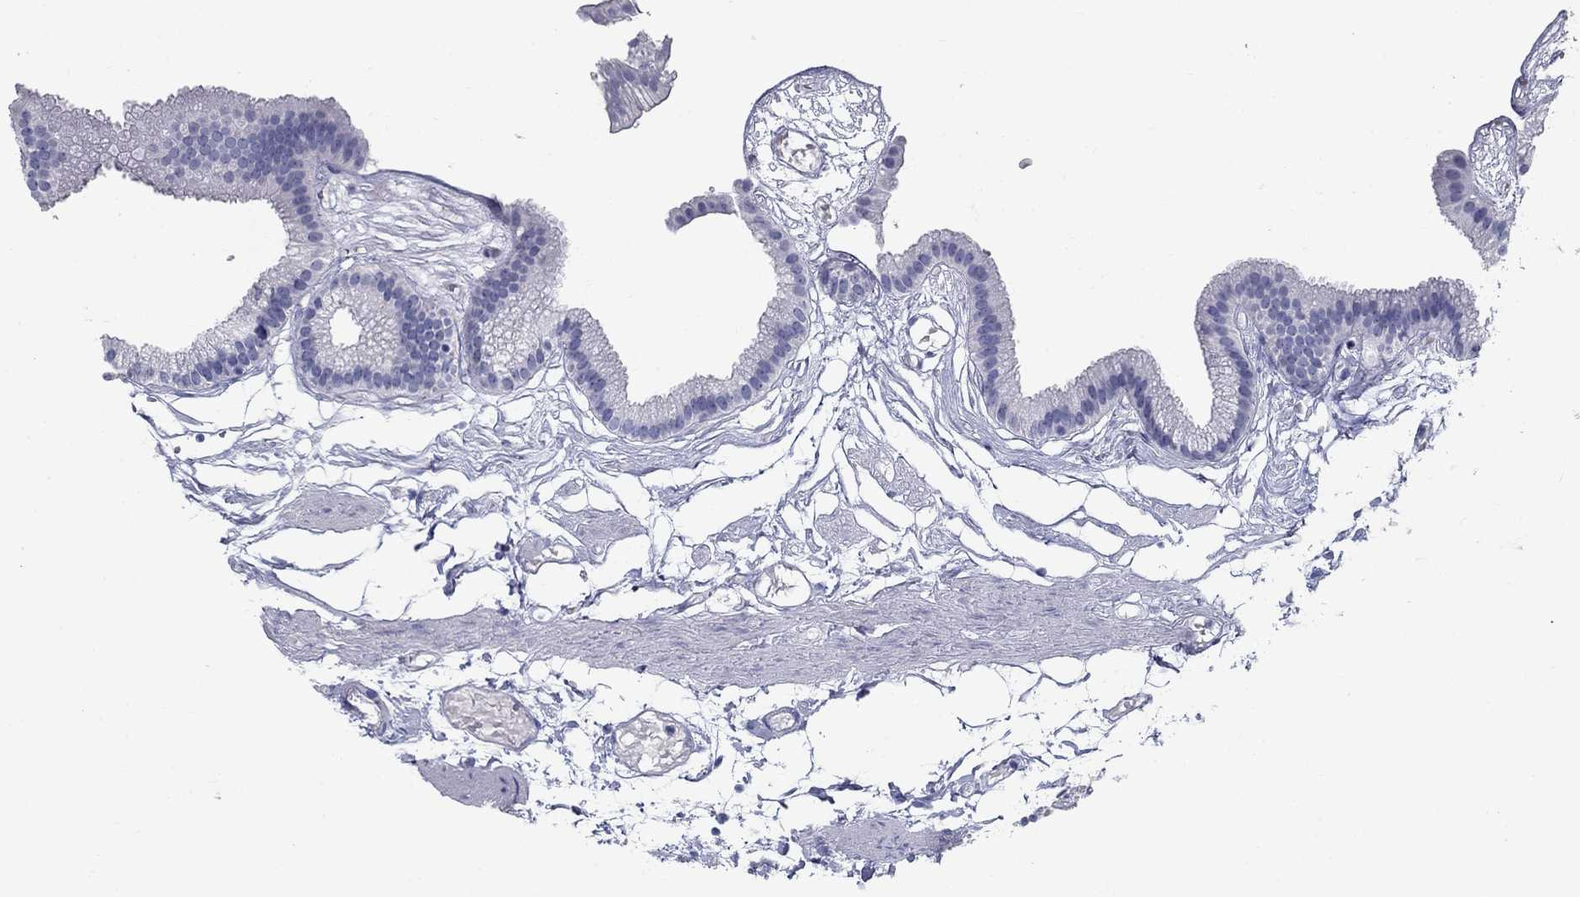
{"staining": {"intensity": "negative", "quantity": "none", "location": "none"}, "tissue": "gallbladder", "cell_type": "Glandular cells", "image_type": "normal", "snomed": [{"axis": "morphology", "description": "Normal tissue, NOS"}, {"axis": "topography", "description": "Gallbladder"}], "caption": "IHC of unremarkable gallbladder exhibits no expression in glandular cells.", "gene": "UPB1", "patient": {"sex": "female", "age": 45}}